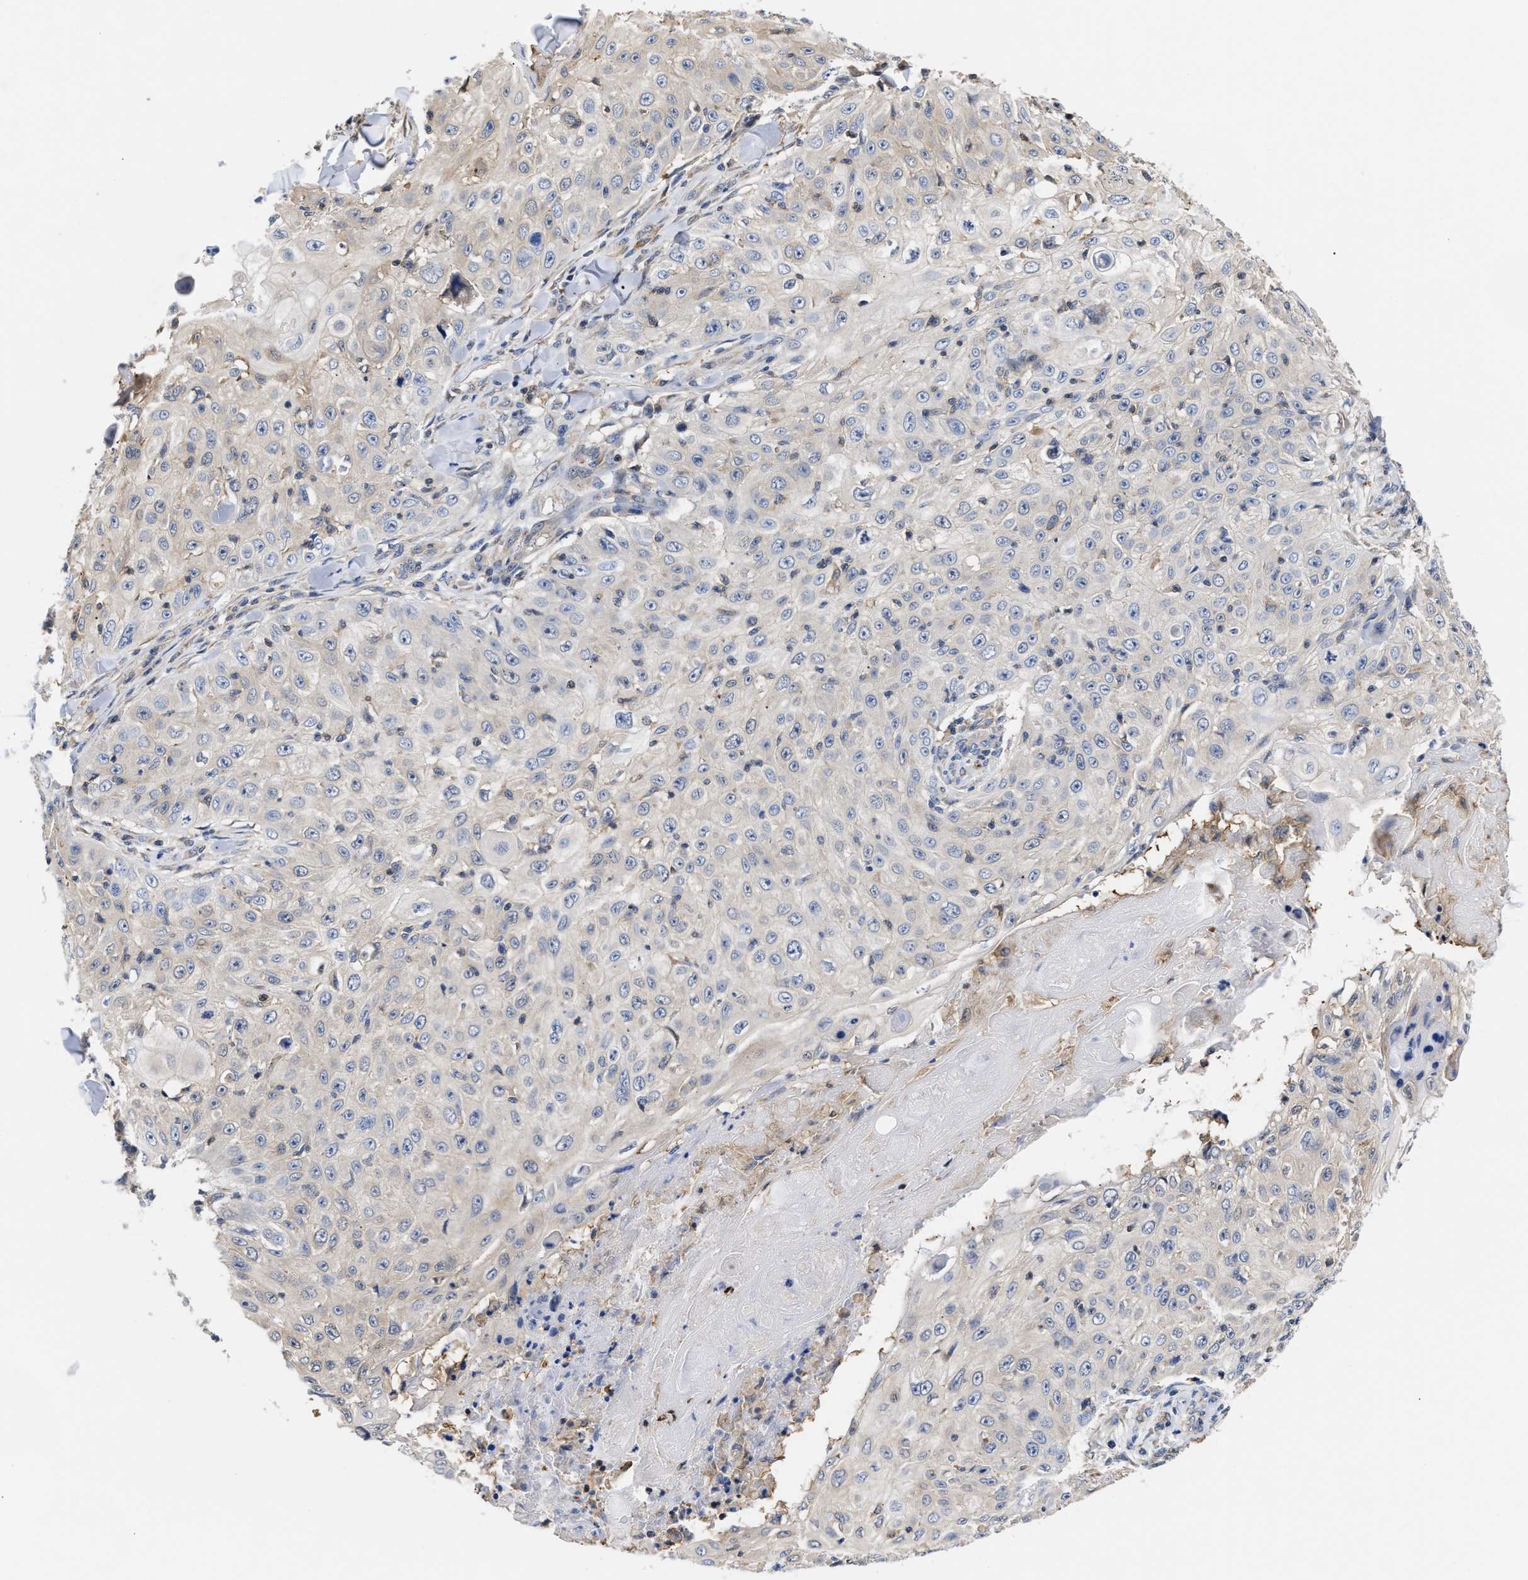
{"staining": {"intensity": "negative", "quantity": "none", "location": "none"}, "tissue": "skin cancer", "cell_type": "Tumor cells", "image_type": "cancer", "snomed": [{"axis": "morphology", "description": "Squamous cell carcinoma, NOS"}, {"axis": "topography", "description": "Skin"}], "caption": "Histopathology image shows no protein staining in tumor cells of skin cancer tissue.", "gene": "KLHDC1", "patient": {"sex": "male", "age": 86}}